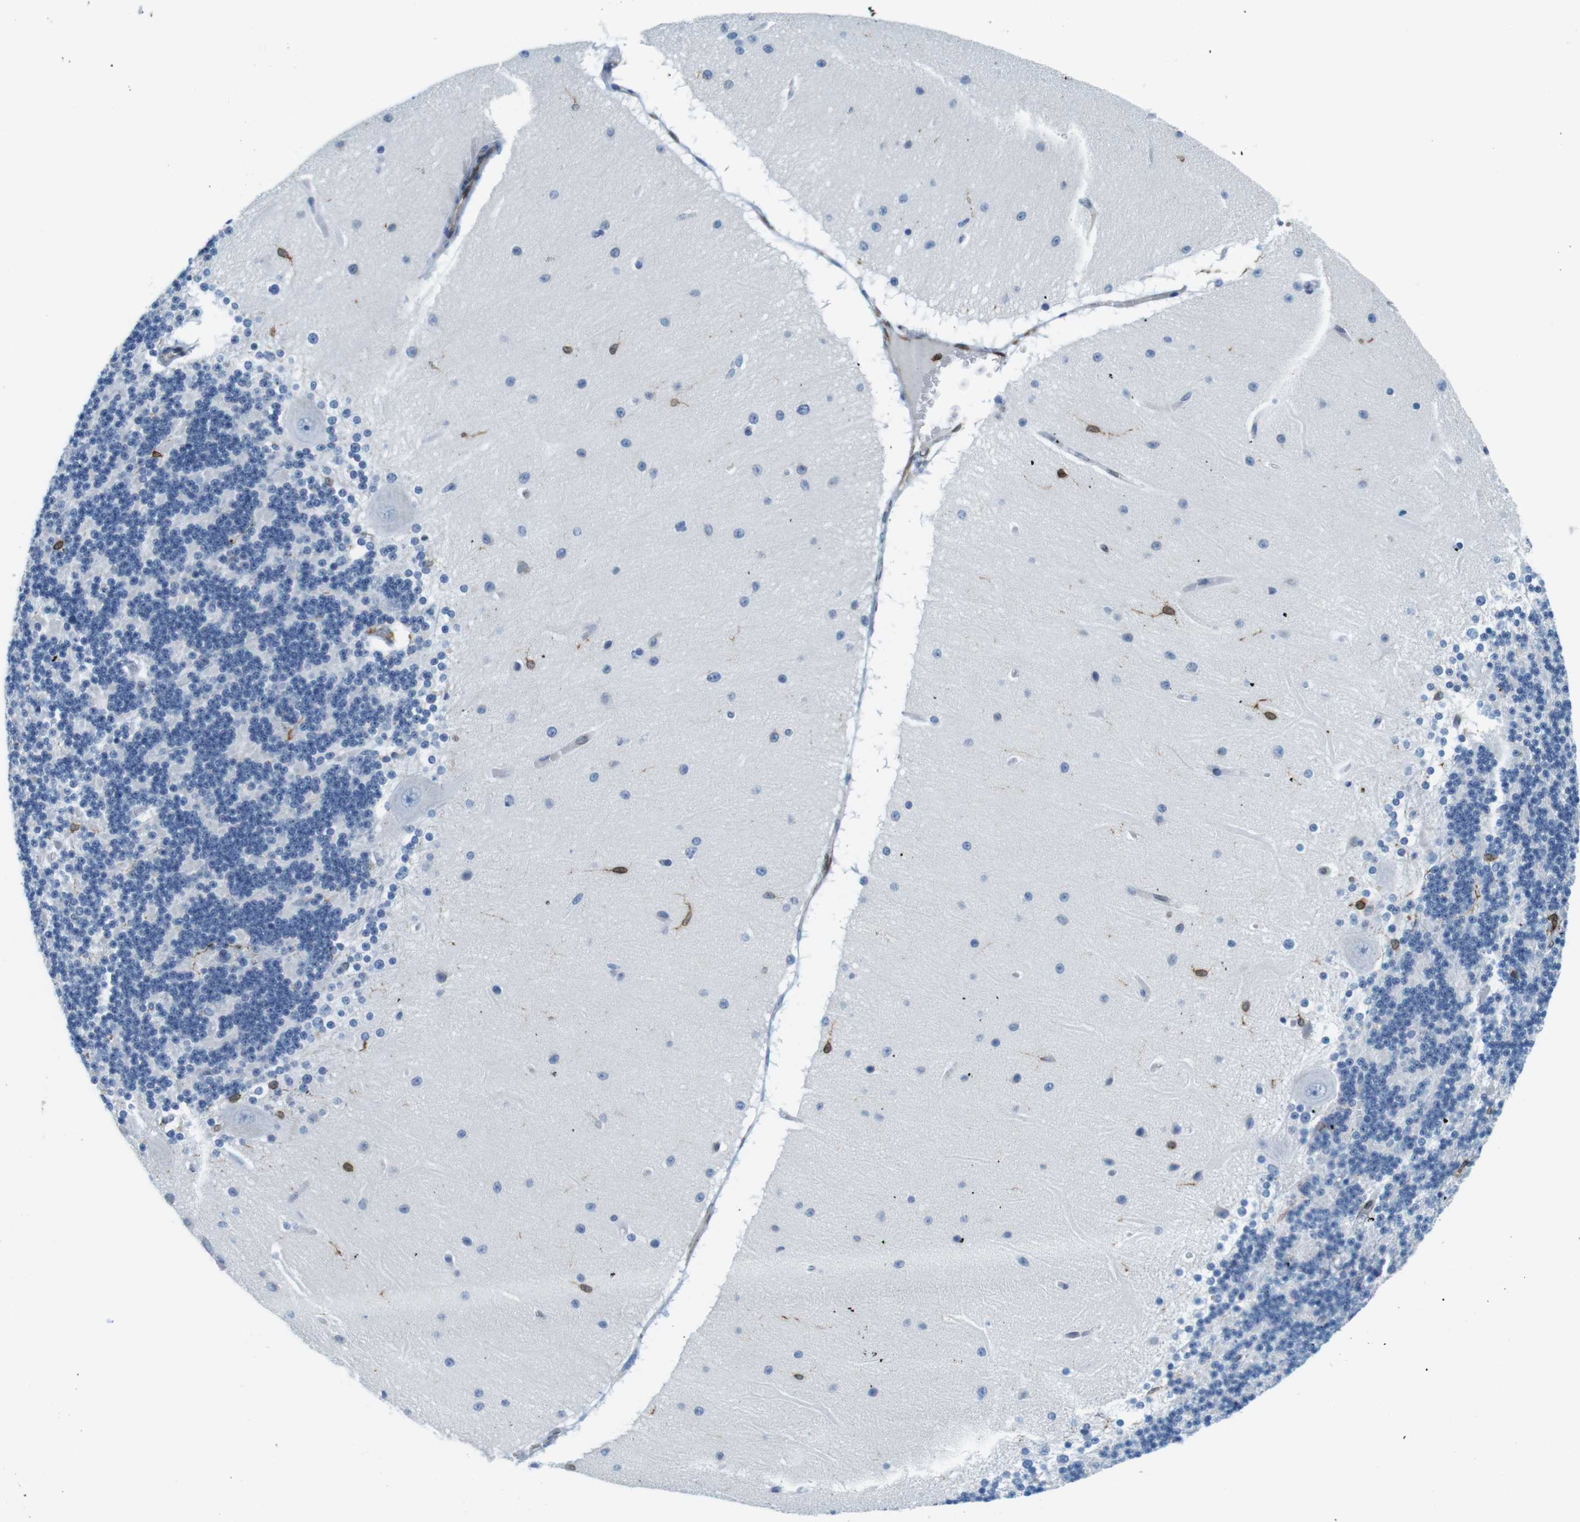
{"staining": {"intensity": "moderate", "quantity": "<25%", "location": "cytoplasmic/membranous"}, "tissue": "cerebellum", "cell_type": "Cells in granular layer", "image_type": "normal", "snomed": [{"axis": "morphology", "description": "Normal tissue, NOS"}, {"axis": "topography", "description": "Cerebellum"}], "caption": "IHC staining of unremarkable cerebellum, which shows low levels of moderate cytoplasmic/membranous expression in approximately <25% of cells in granular layer indicating moderate cytoplasmic/membranous protein expression. The staining was performed using DAB (3,3'-diaminobenzidine) (brown) for protein detection and nuclei were counterstained in hematoxylin (blue).", "gene": "CIITA", "patient": {"sex": "female", "age": 54}}